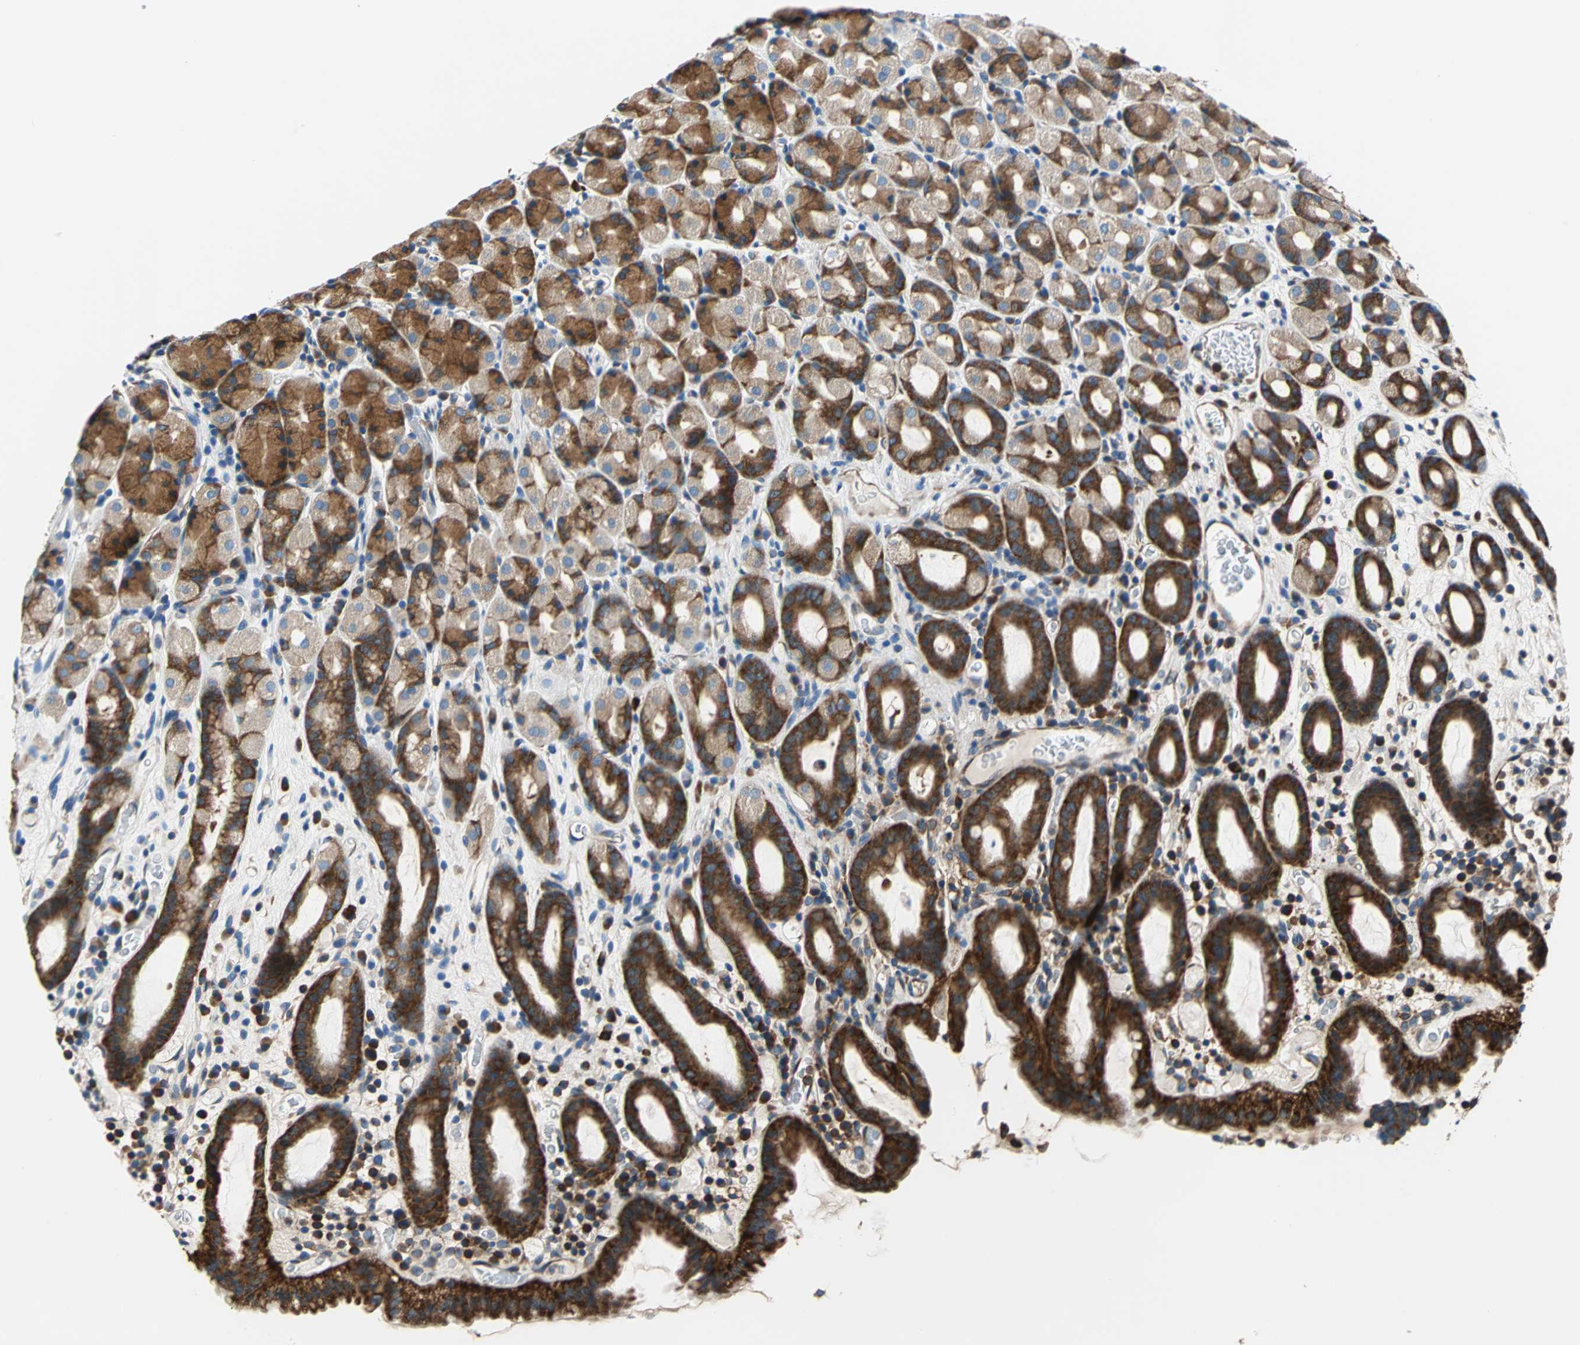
{"staining": {"intensity": "strong", "quantity": ">75%", "location": "cytoplasmic/membranous"}, "tissue": "stomach", "cell_type": "Glandular cells", "image_type": "normal", "snomed": [{"axis": "morphology", "description": "Normal tissue, NOS"}, {"axis": "topography", "description": "Stomach, upper"}], "caption": "The immunohistochemical stain highlights strong cytoplasmic/membranous positivity in glandular cells of unremarkable stomach.", "gene": "TRIM25", "patient": {"sex": "male", "age": 68}}